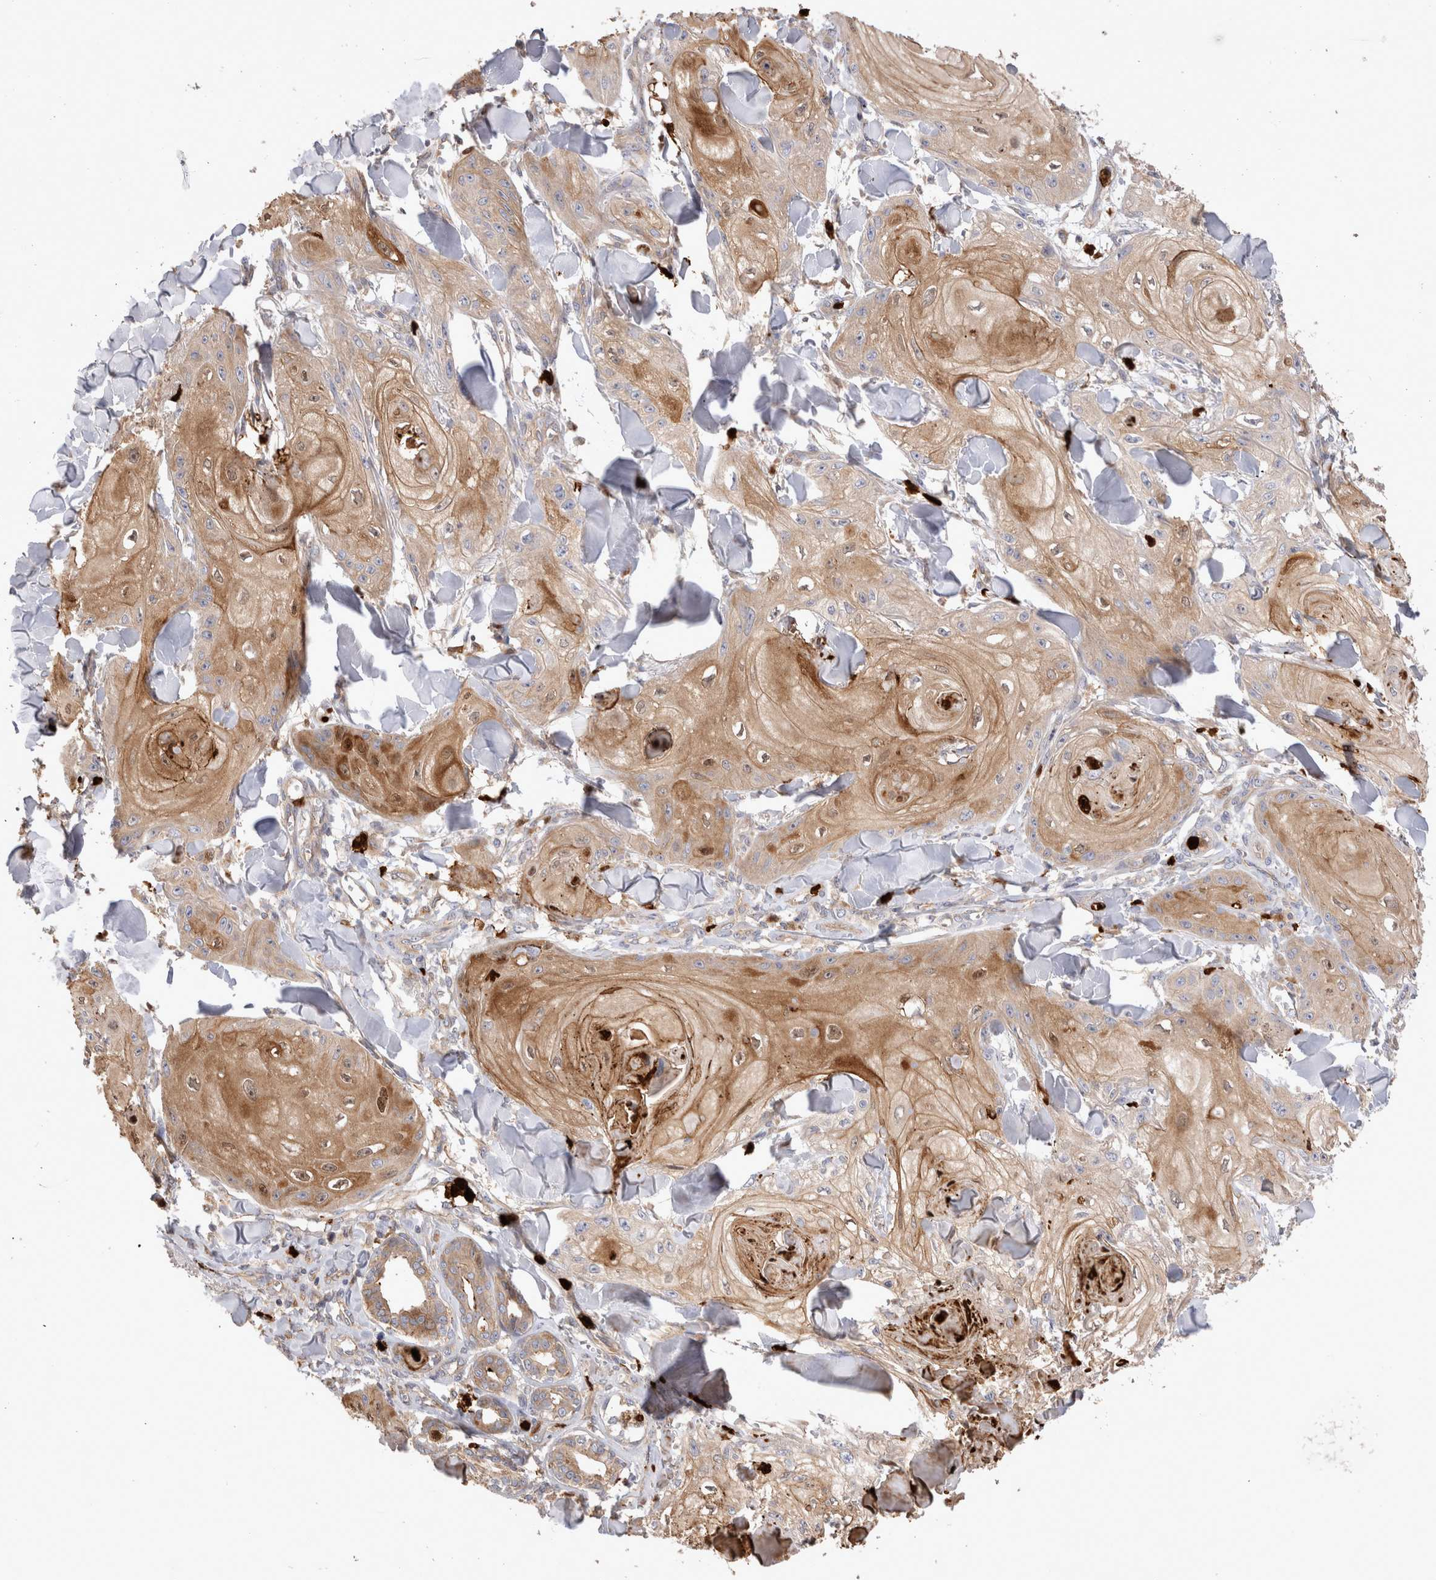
{"staining": {"intensity": "moderate", "quantity": ">75%", "location": "cytoplasmic/membranous"}, "tissue": "skin cancer", "cell_type": "Tumor cells", "image_type": "cancer", "snomed": [{"axis": "morphology", "description": "Squamous cell carcinoma, NOS"}, {"axis": "topography", "description": "Skin"}], "caption": "Immunohistochemical staining of skin squamous cell carcinoma exhibits moderate cytoplasmic/membranous protein positivity in about >75% of tumor cells.", "gene": "NXT2", "patient": {"sex": "male", "age": 74}}